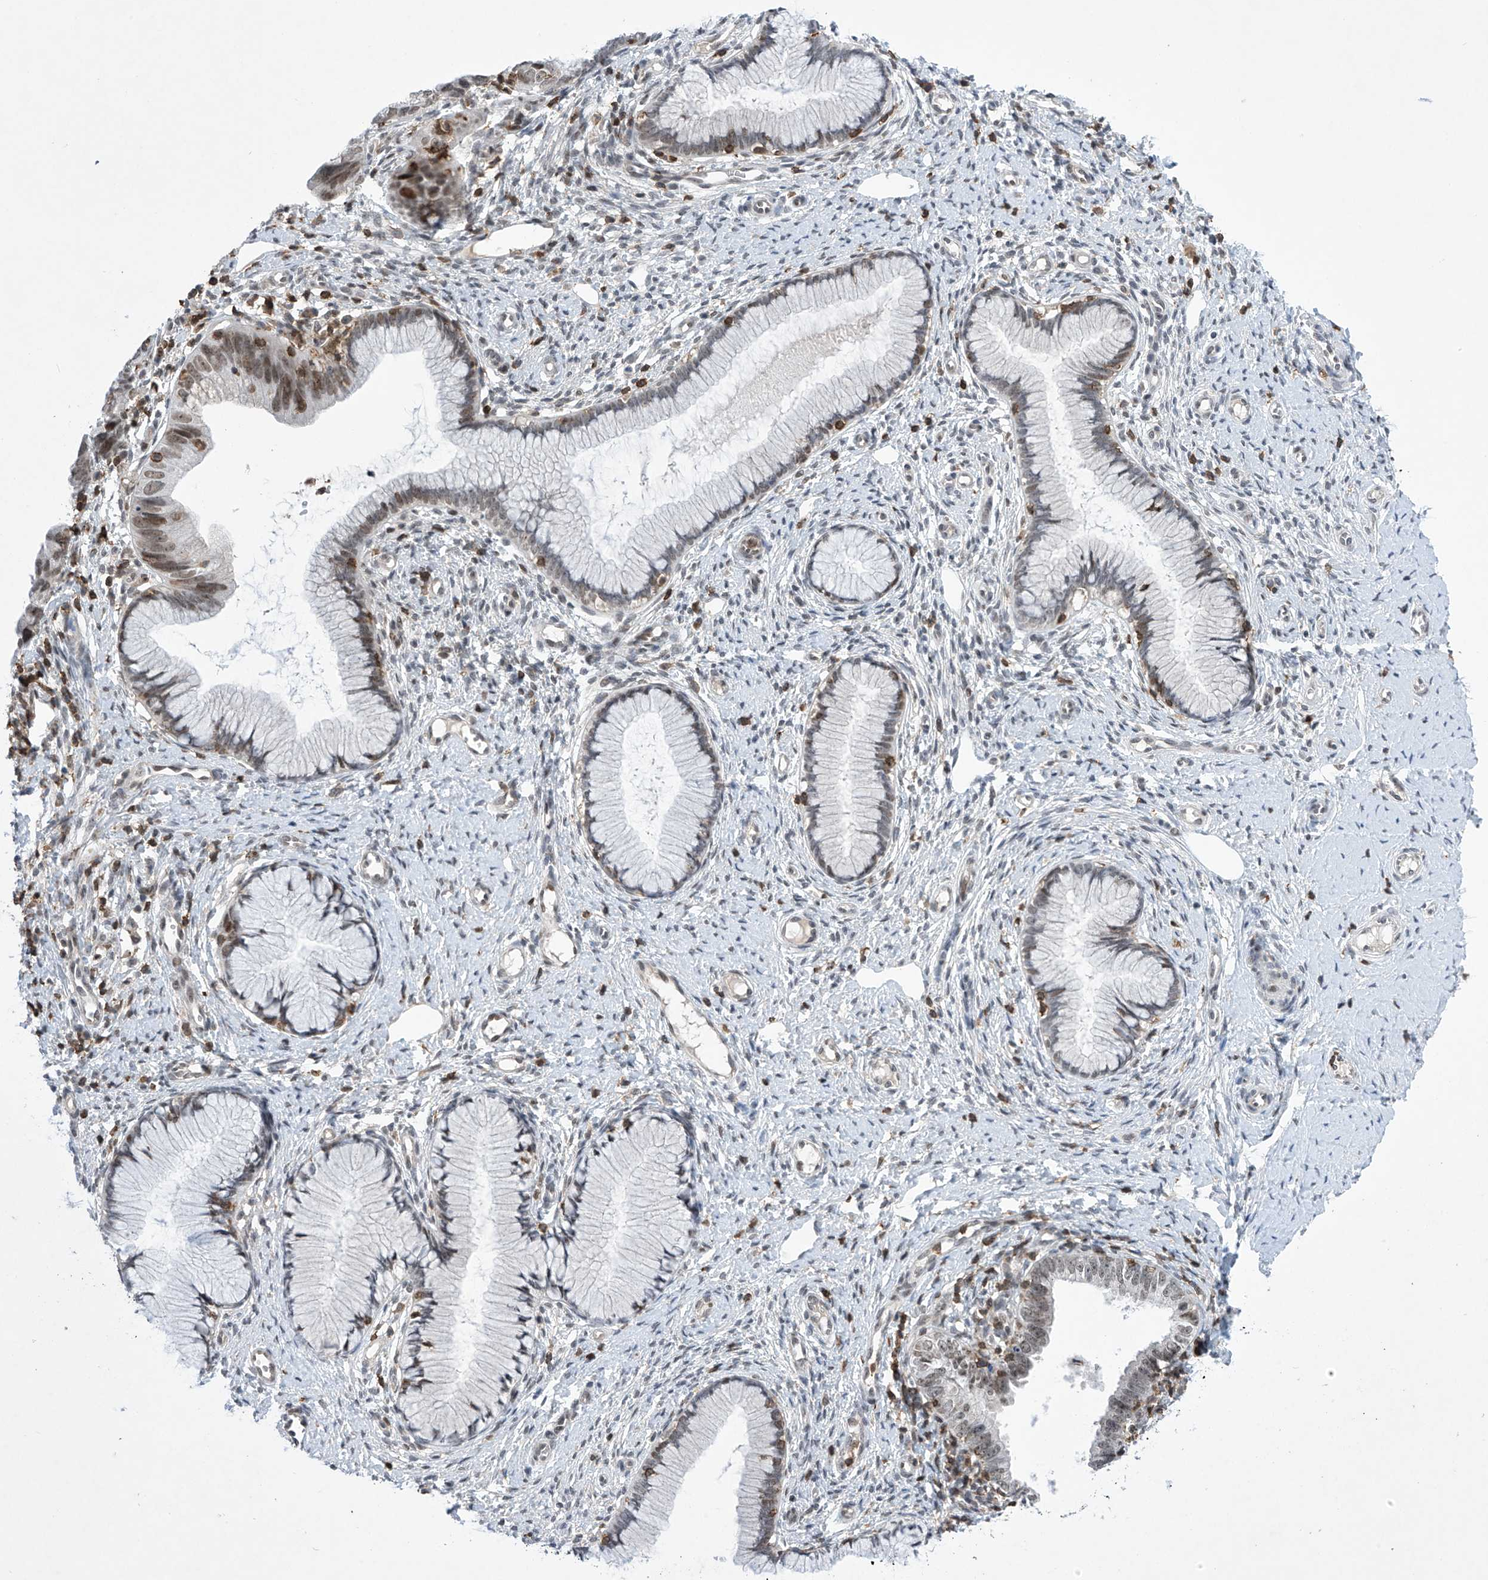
{"staining": {"intensity": "moderate", "quantity": "<25%", "location": "nuclear"}, "tissue": "cervical cancer", "cell_type": "Tumor cells", "image_type": "cancer", "snomed": [{"axis": "morphology", "description": "Adenocarcinoma, NOS"}, {"axis": "topography", "description": "Cervix"}], "caption": "Immunohistochemical staining of cervical cancer (adenocarcinoma) reveals low levels of moderate nuclear expression in approximately <25% of tumor cells.", "gene": "MSL3", "patient": {"sex": "female", "age": 36}}